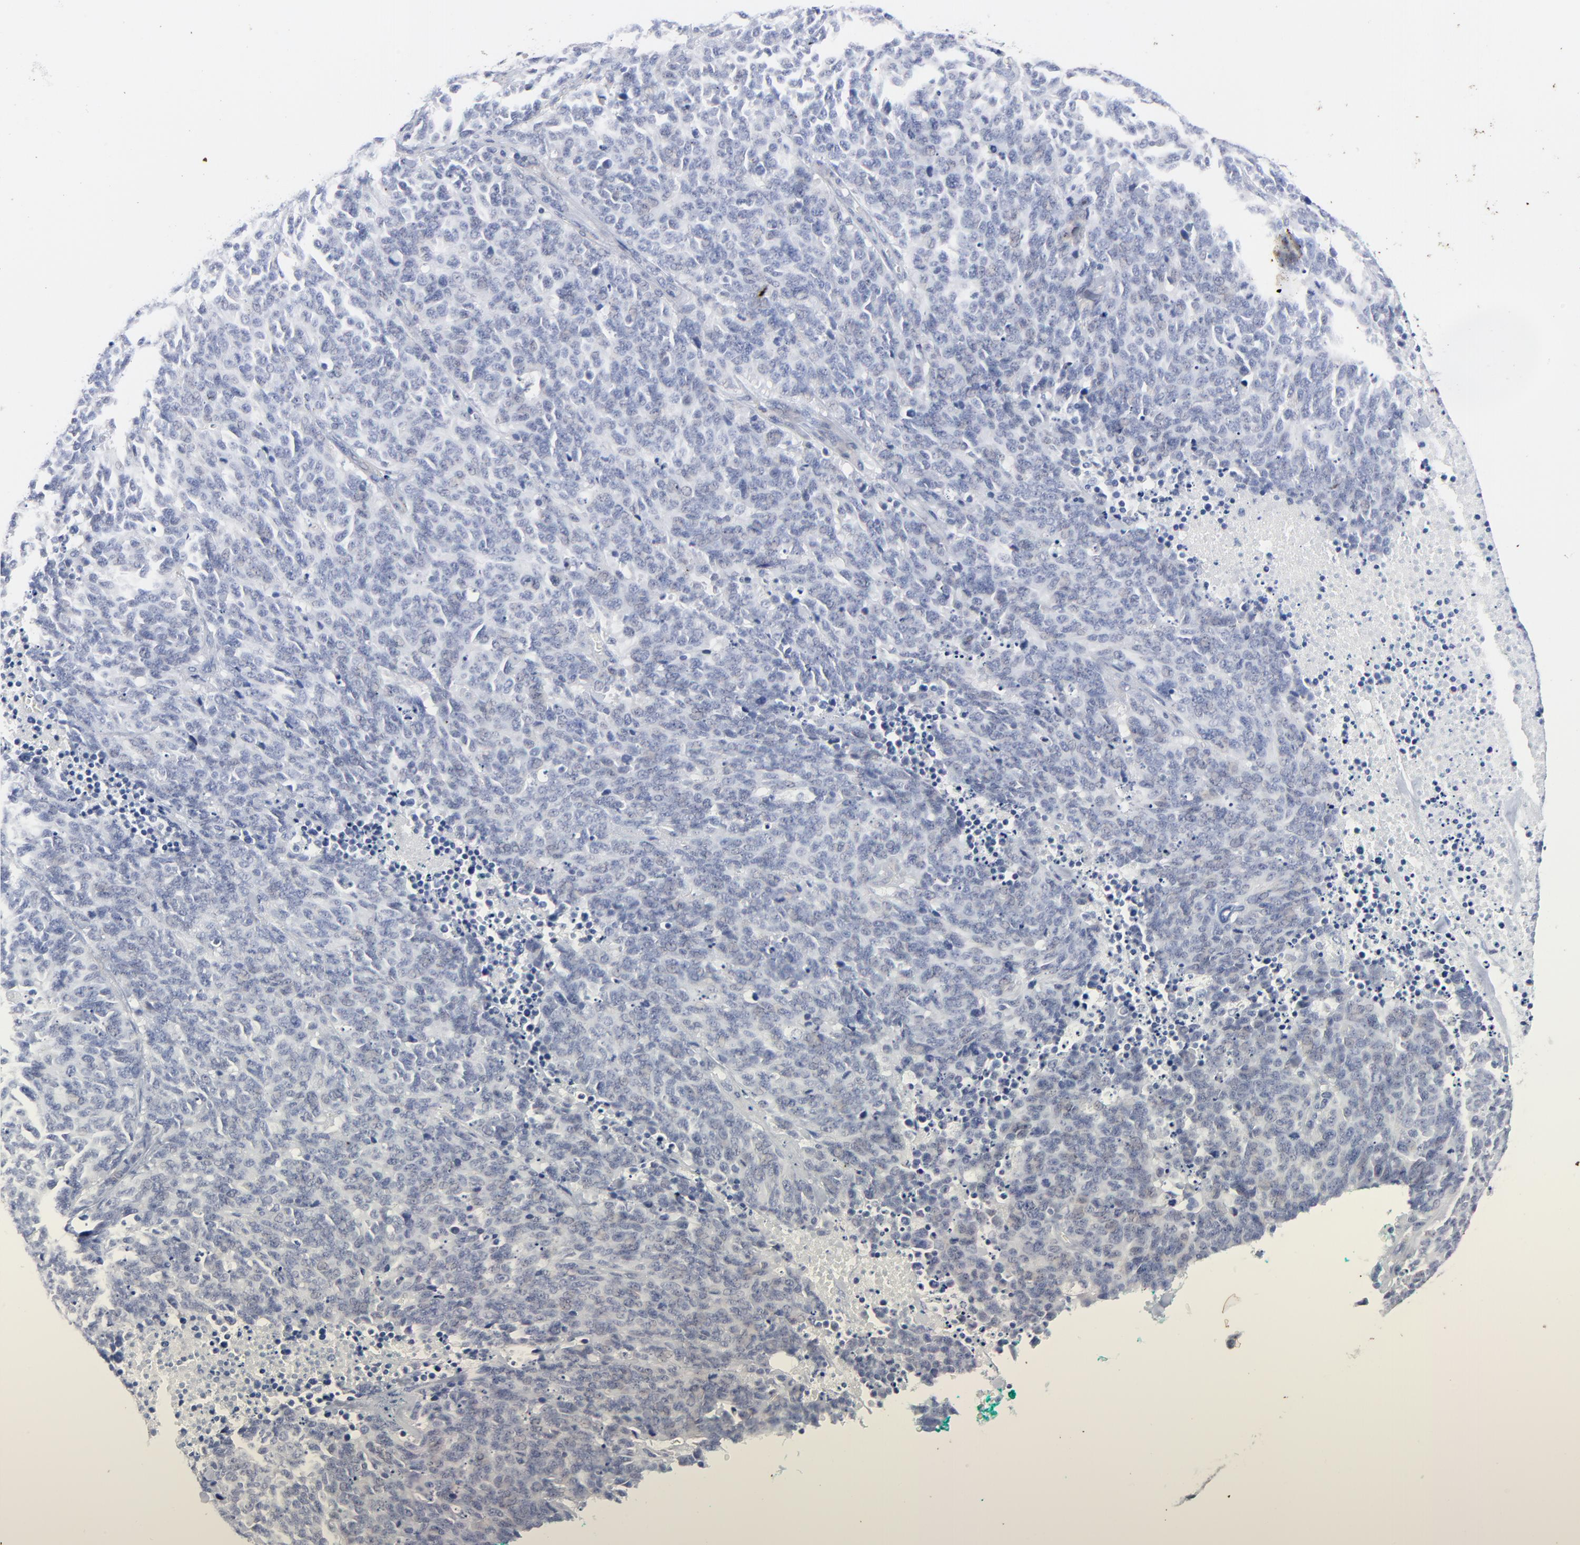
{"staining": {"intensity": "negative", "quantity": "none", "location": "none"}, "tissue": "lung cancer", "cell_type": "Tumor cells", "image_type": "cancer", "snomed": [{"axis": "morphology", "description": "Neoplasm, malignant, NOS"}, {"axis": "topography", "description": "Lung"}], "caption": "Immunohistochemical staining of lung cancer exhibits no significant expression in tumor cells. Brightfield microscopy of immunohistochemistry (IHC) stained with DAB (3,3'-diaminobenzidine) (brown) and hematoxylin (blue), captured at high magnification.", "gene": "AADAC", "patient": {"sex": "female", "age": 58}}